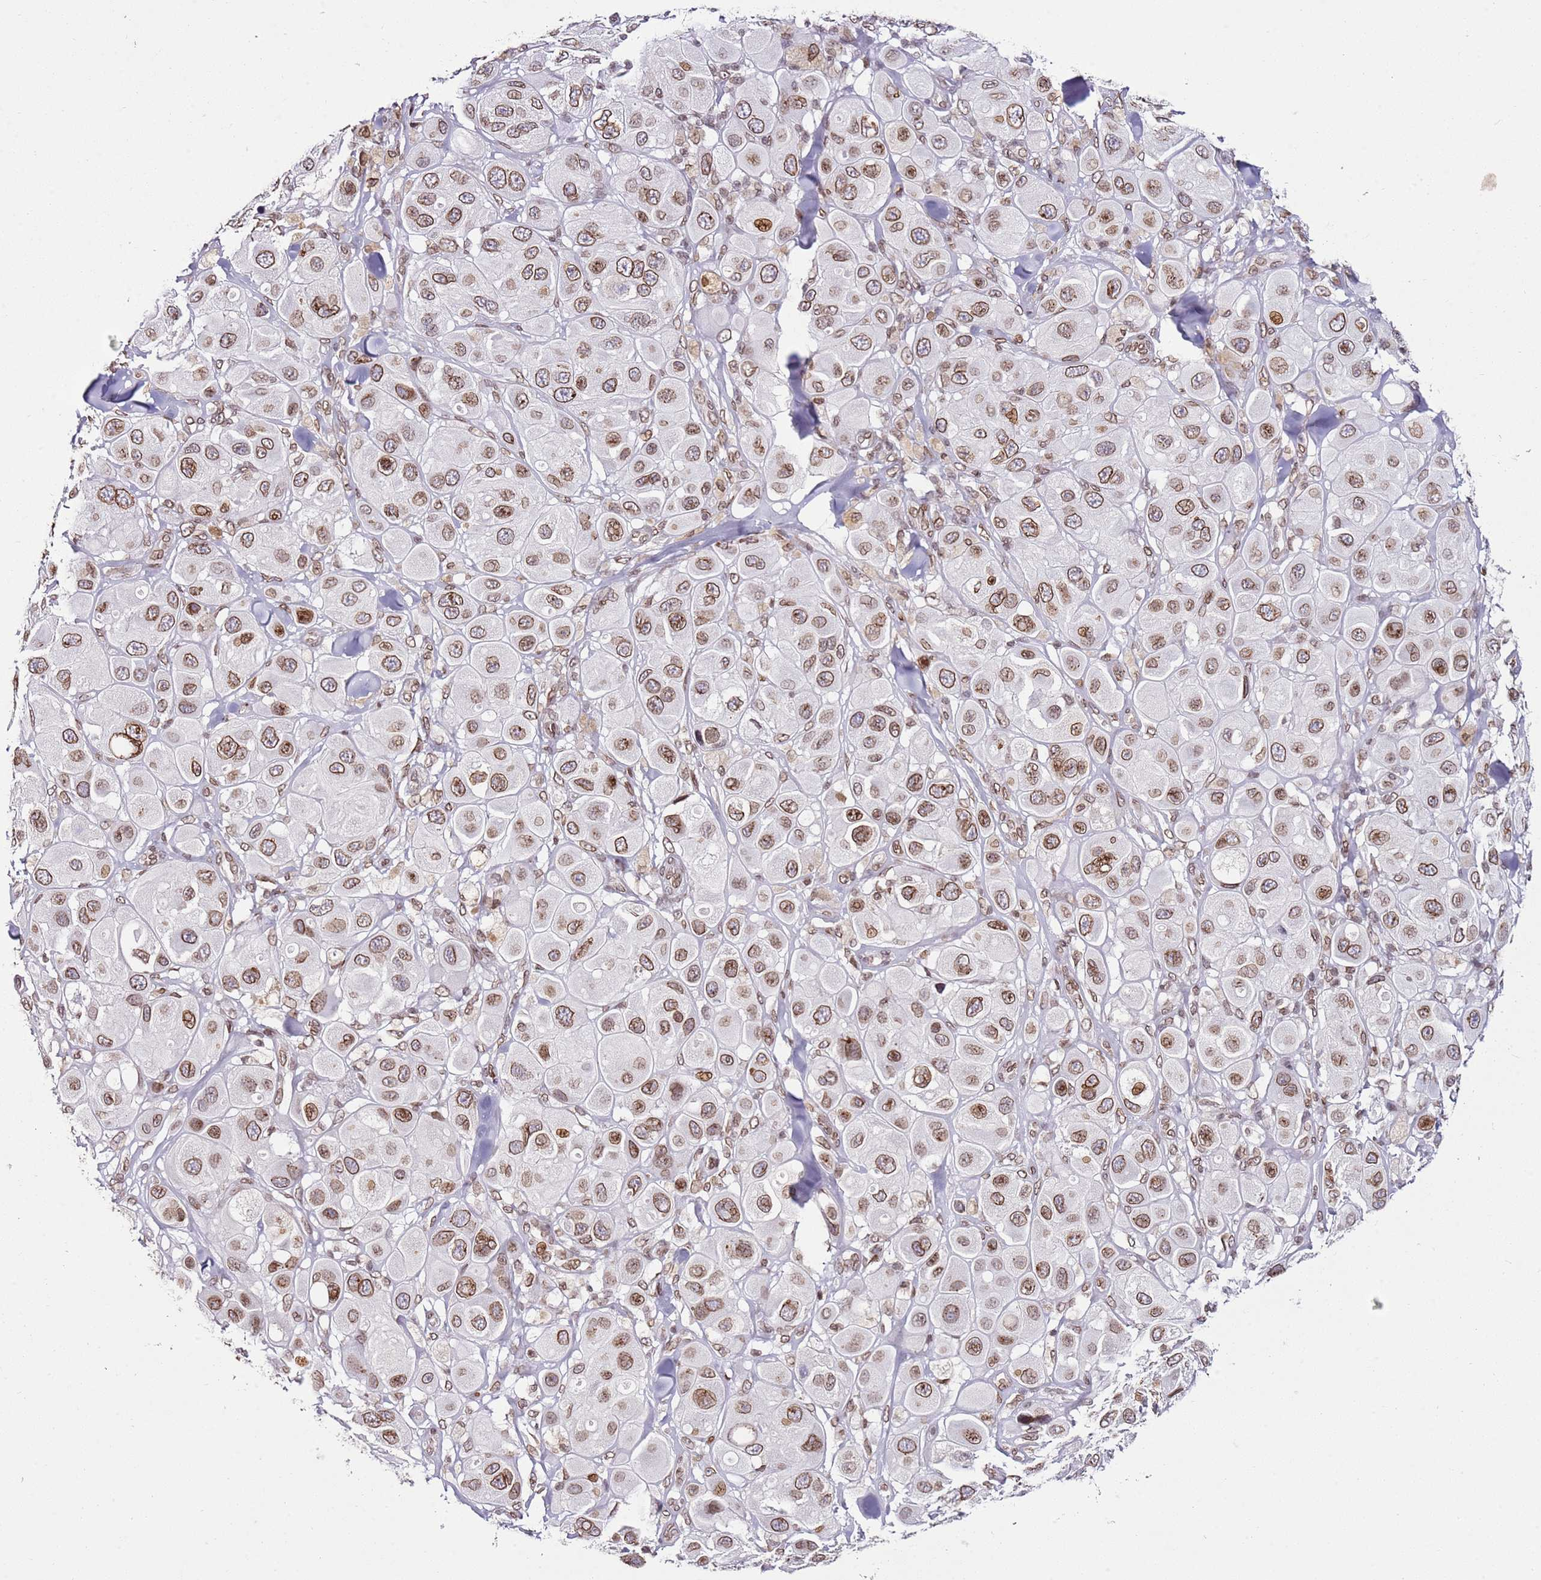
{"staining": {"intensity": "moderate", "quantity": ">75%", "location": "cytoplasmic/membranous,nuclear"}, "tissue": "melanoma", "cell_type": "Tumor cells", "image_type": "cancer", "snomed": [{"axis": "morphology", "description": "Malignant melanoma, Metastatic site"}, {"axis": "topography", "description": "Skin"}], "caption": "Brown immunohistochemical staining in malignant melanoma (metastatic site) demonstrates moderate cytoplasmic/membranous and nuclear staining in approximately >75% of tumor cells.", "gene": "POU6F1", "patient": {"sex": "male", "age": 41}}